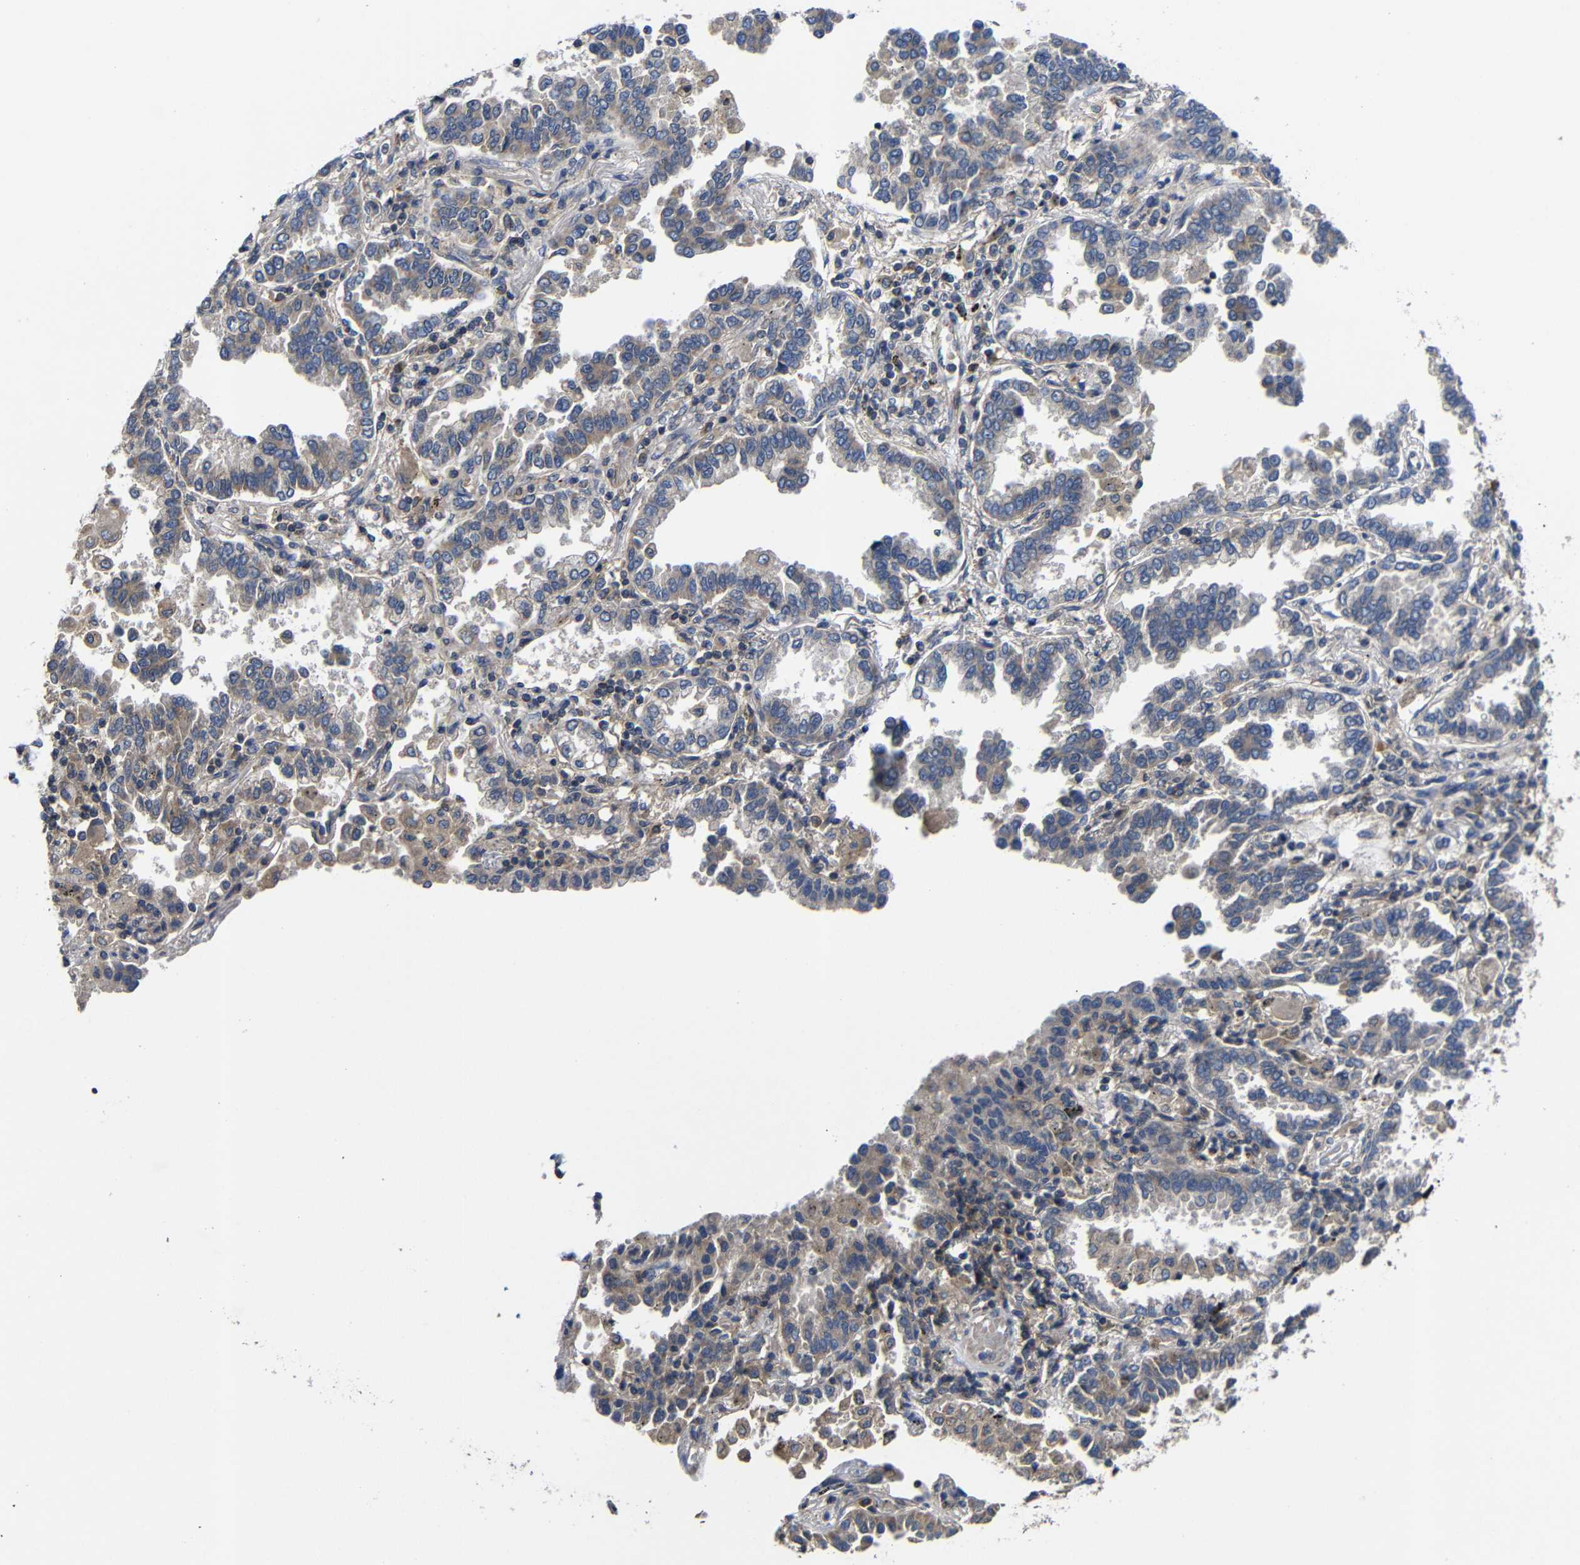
{"staining": {"intensity": "weak", "quantity": "25%-75%", "location": "cytoplasmic/membranous"}, "tissue": "lung cancer", "cell_type": "Tumor cells", "image_type": "cancer", "snomed": [{"axis": "morphology", "description": "Normal tissue, NOS"}, {"axis": "morphology", "description": "Adenocarcinoma, NOS"}, {"axis": "topography", "description": "Lung"}], "caption": "This histopathology image demonstrates immunohistochemistry (IHC) staining of human adenocarcinoma (lung), with low weak cytoplasmic/membranous positivity in approximately 25%-75% of tumor cells.", "gene": "LPAR5", "patient": {"sex": "male", "age": 59}}